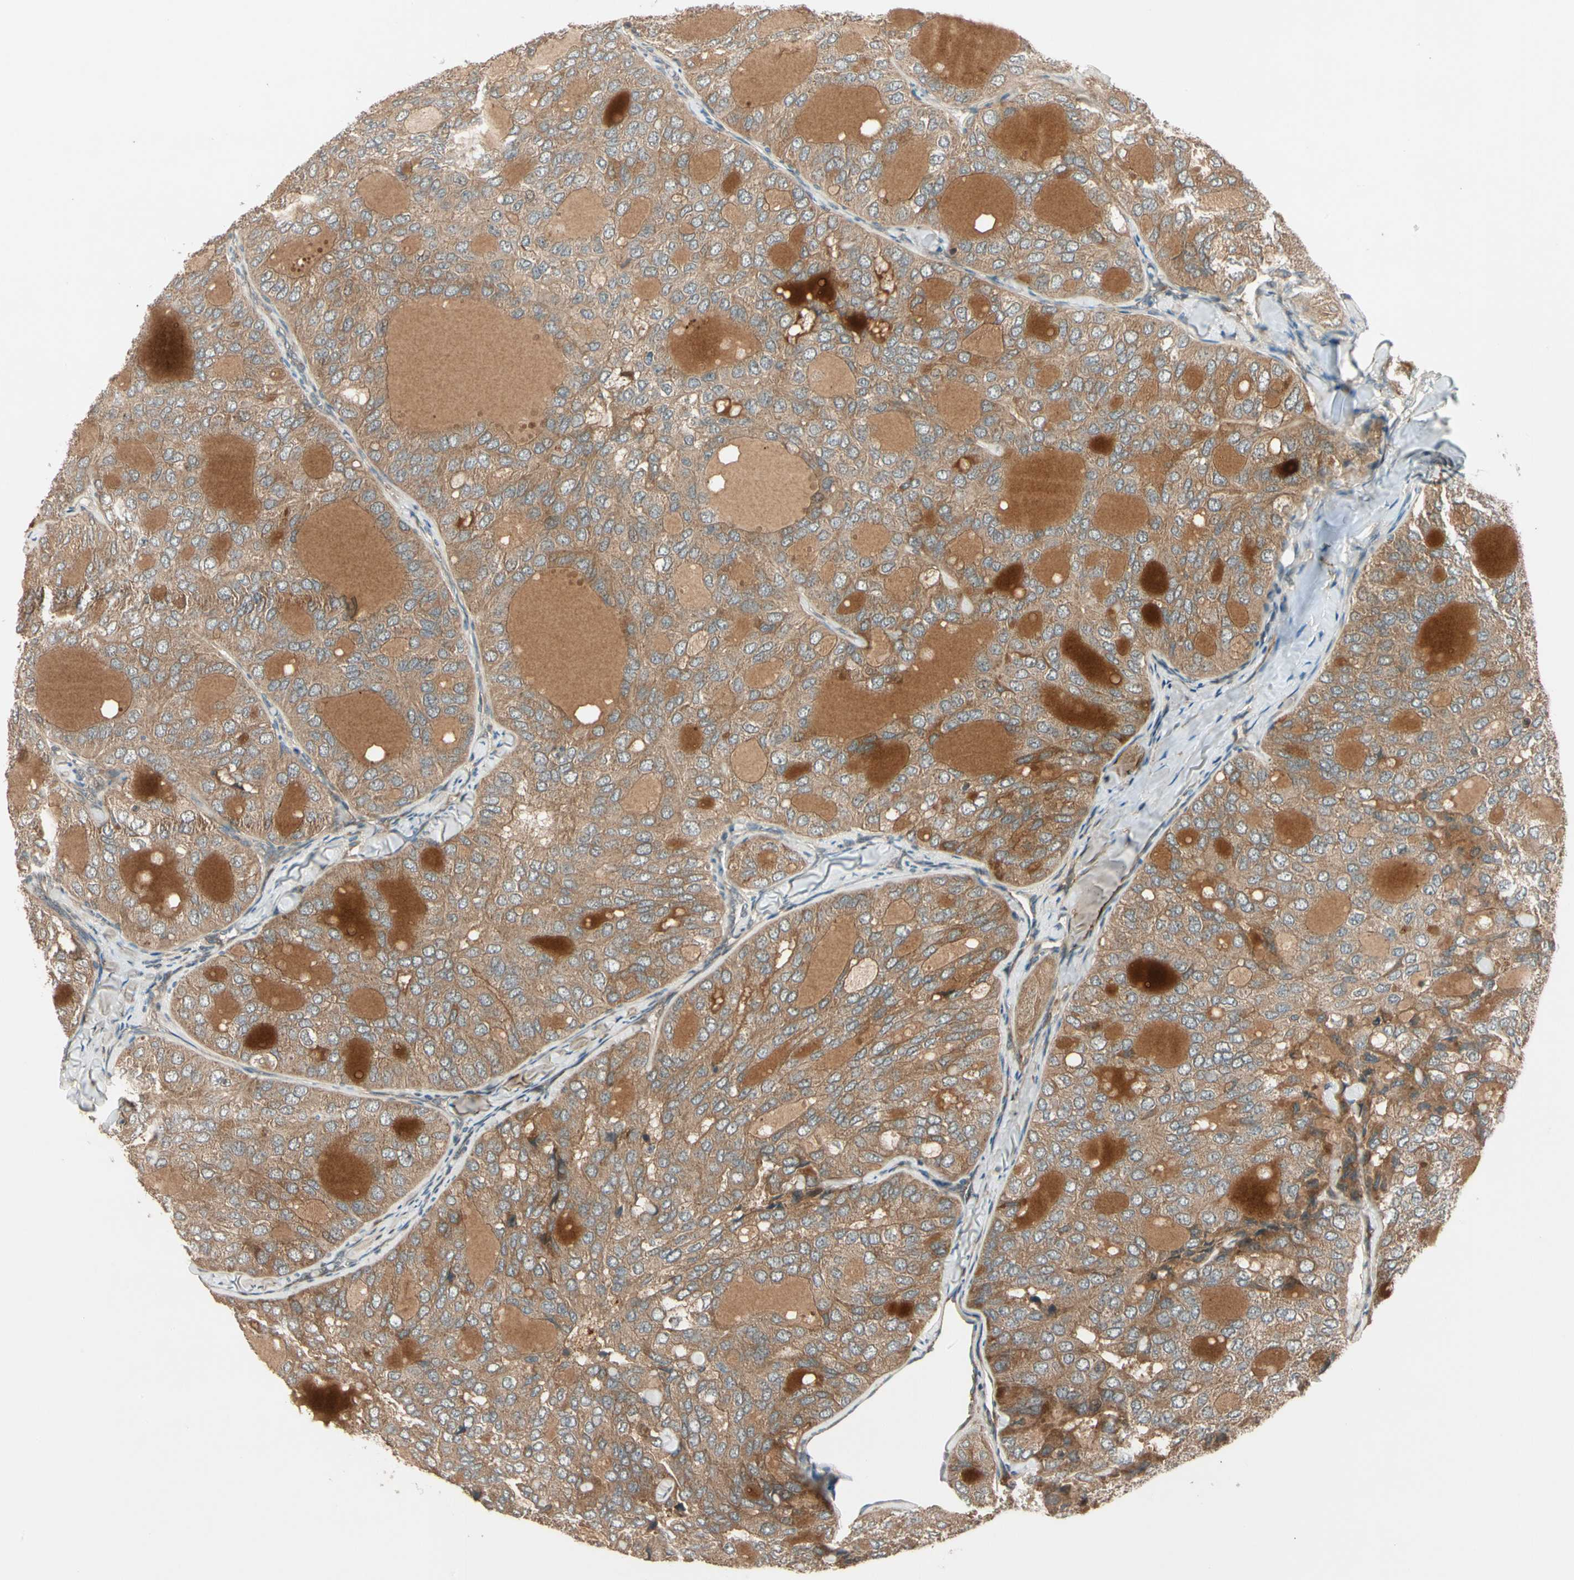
{"staining": {"intensity": "moderate", "quantity": ">75%", "location": "cytoplasmic/membranous"}, "tissue": "thyroid cancer", "cell_type": "Tumor cells", "image_type": "cancer", "snomed": [{"axis": "morphology", "description": "Follicular adenoma carcinoma, NOS"}, {"axis": "topography", "description": "Thyroid gland"}], "caption": "Immunohistochemical staining of human thyroid cancer (follicular adenoma carcinoma) demonstrates moderate cytoplasmic/membranous protein expression in about >75% of tumor cells. The staining is performed using DAB (3,3'-diaminobenzidine) brown chromogen to label protein expression. The nuclei are counter-stained blue using hematoxylin.", "gene": "ACVR1C", "patient": {"sex": "male", "age": 75}}